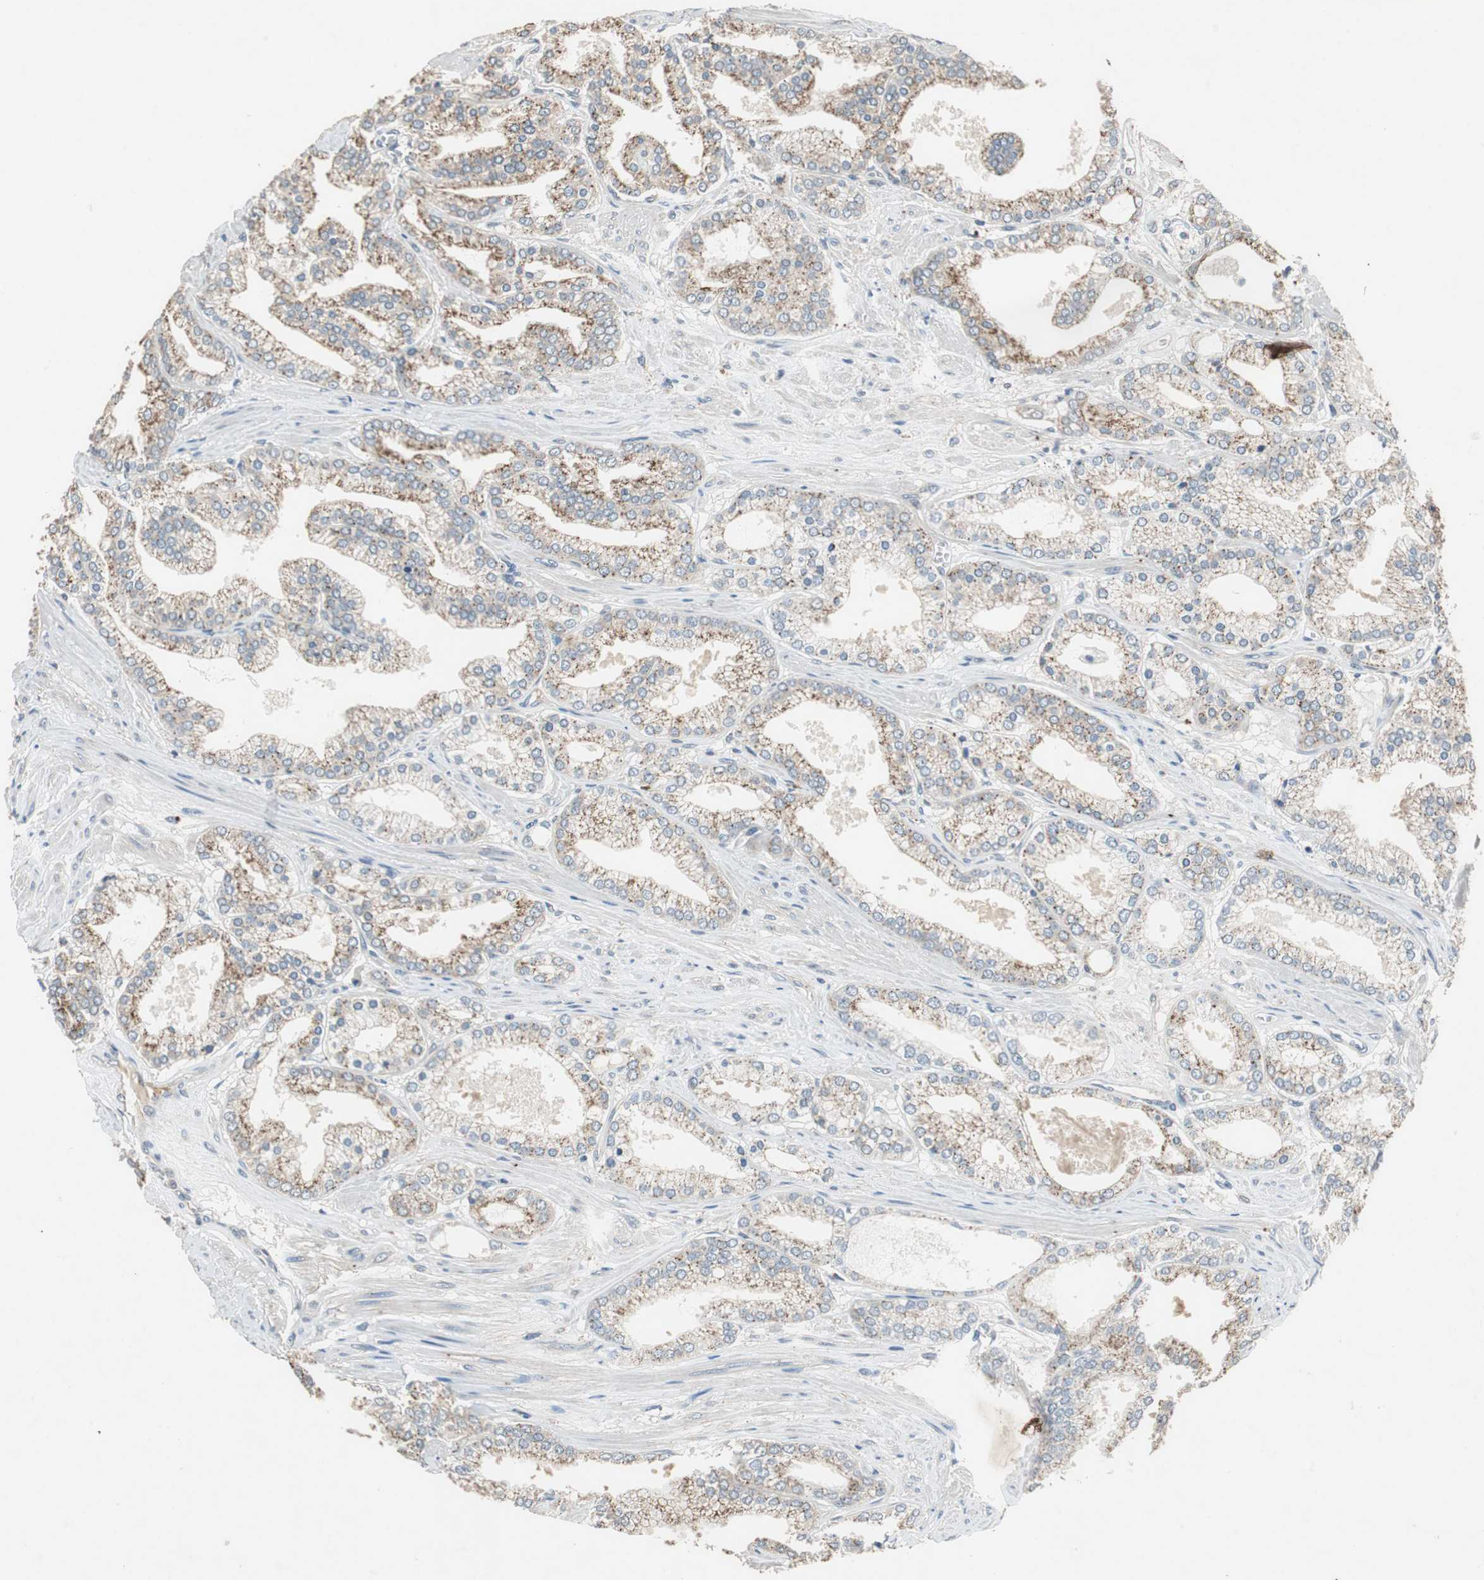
{"staining": {"intensity": "weak", "quantity": "25%-75%", "location": "cytoplasmic/membranous"}, "tissue": "prostate cancer", "cell_type": "Tumor cells", "image_type": "cancer", "snomed": [{"axis": "morphology", "description": "Adenocarcinoma, High grade"}, {"axis": "topography", "description": "Prostate"}], "caption": "Tumor cells demonstrate weak cytoplasmic/membranous expression in approximately 25%-75% of cells in adenocarcinoma (high-grade) (prostate). The staining was performed using DAB (3,3'-diaminobenzidine), with brown indicating positive protein expression. Nuclei are stained blue with hematoxylin.", "gene": "PI4KB", "patient": {"sex": "male", "age": 61}}